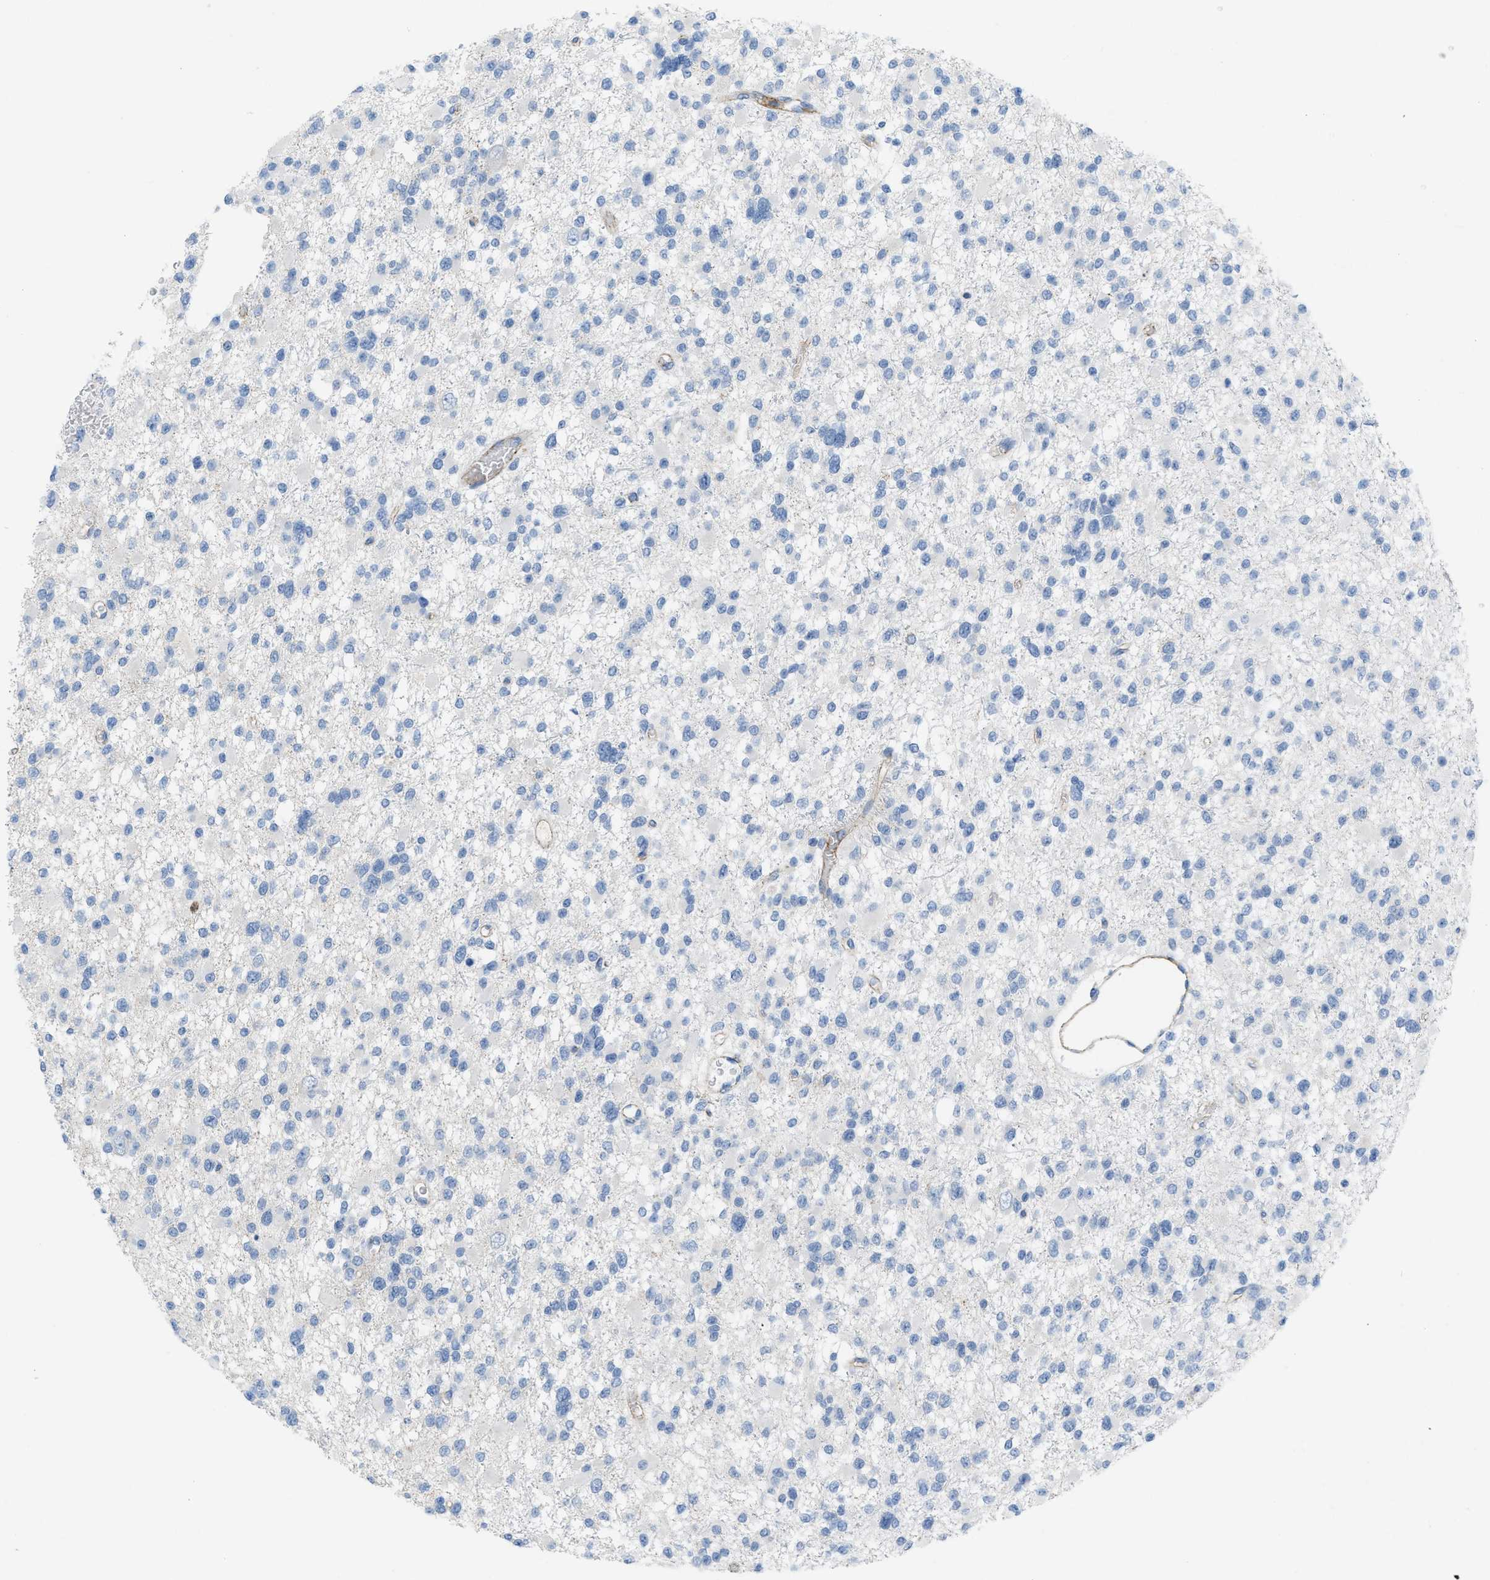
{"staining": {"intensity": "negative", "quantity": "none", "location": "none"}, "tissue": "glioma", "cell_type": "Tumor cells", "image_type": "cancer", "snomed": [{"axis": "morphology", "description": "Glioma, malignant, Low grade"}, {"axis": "topography", "description": "Brain"}], "caption": "Protein analysis of malignant glioma (low-grade) displays no significant staining in tumor cells.", "gene": "CRB3", "patient": {"sex": "female", "age": 22}}